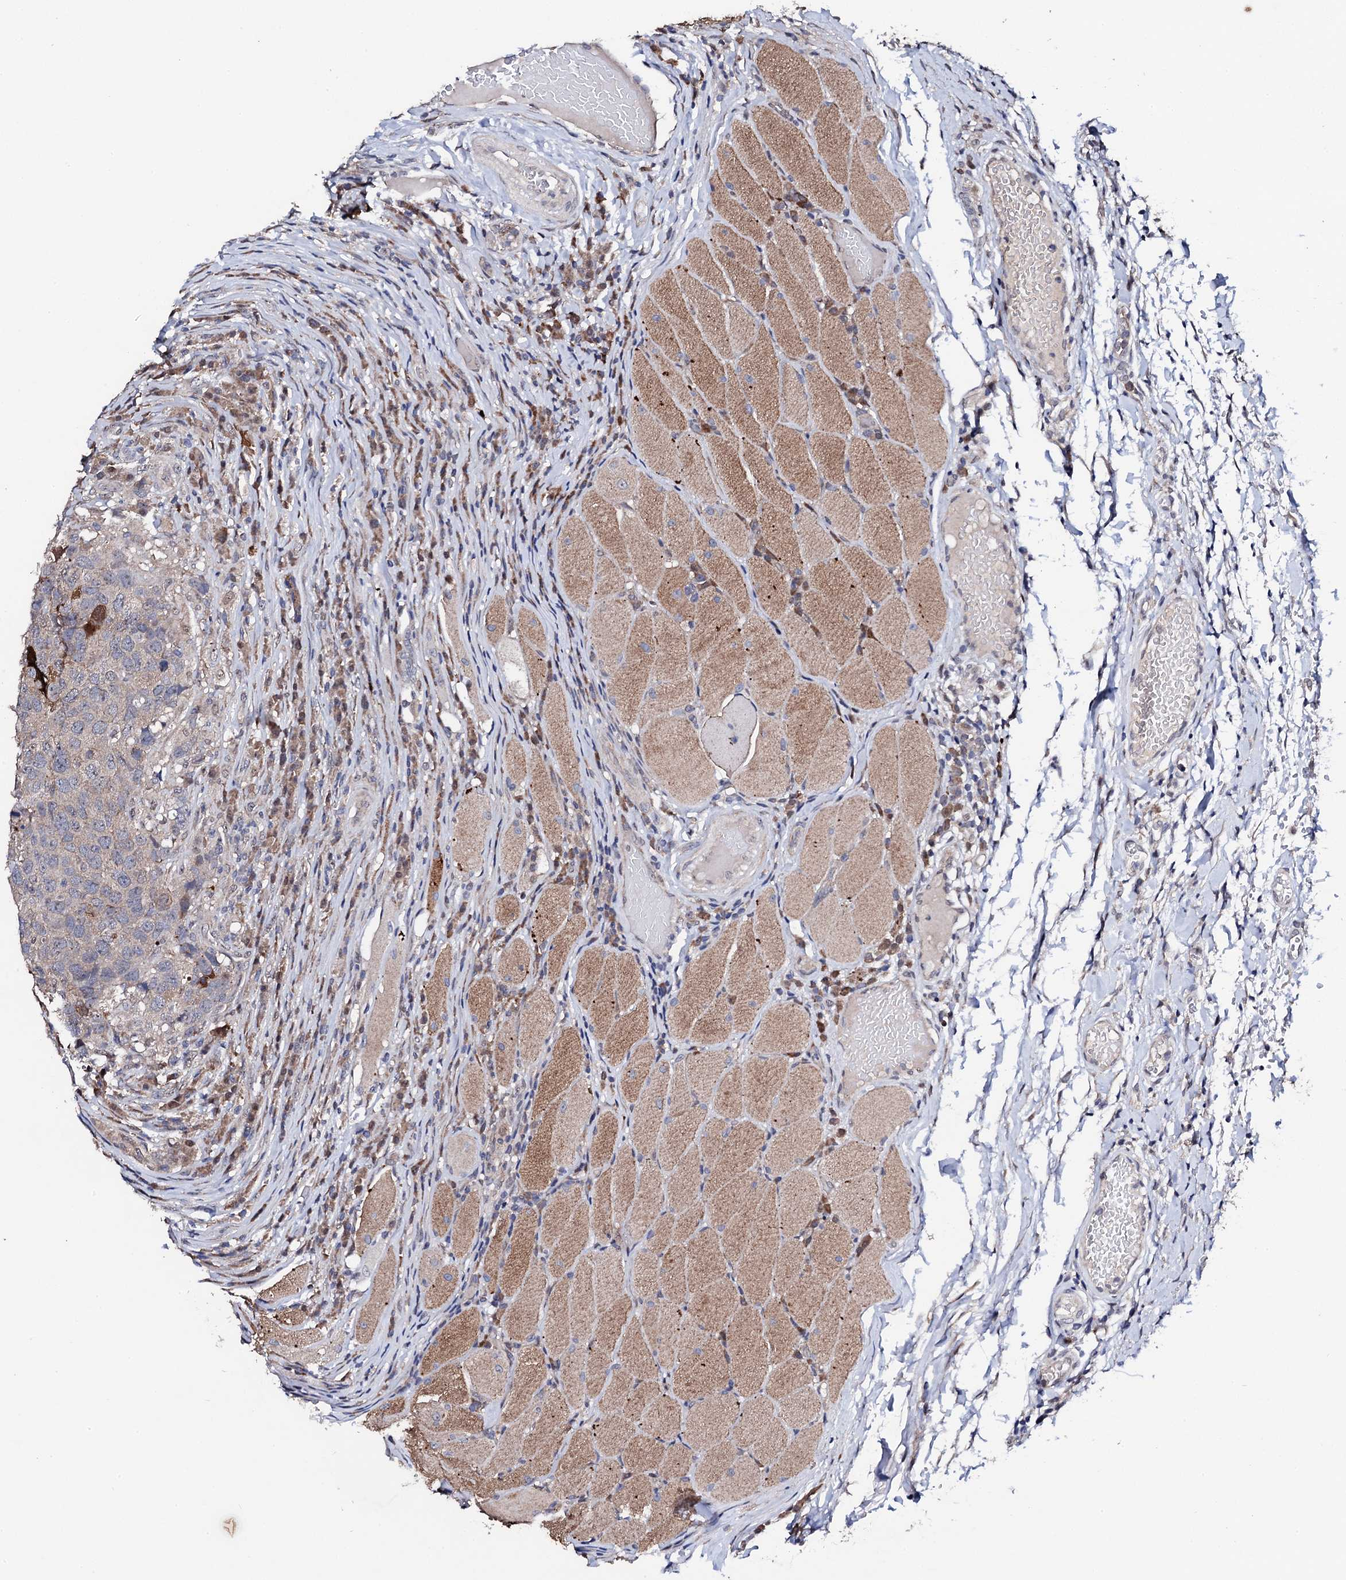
{"staining": {"intensity": "negative", "quantity": "none", "location": "none"}, "tissue": "head and neck cancer", "cell_type": "Tumor cells", "image_type": "cancer", "snomed": [{"axis": "morphology", "description": "Squamous cell carcinoma, NOS"}, {"axis": "topography", "description": "Head-Neck"}], "caption": "Tumor cells are negative for protein expression in human head and neck squamous cell carcinoma.", "gene": "IP6K1", "patient": {"sex": "male", "age": 66}}